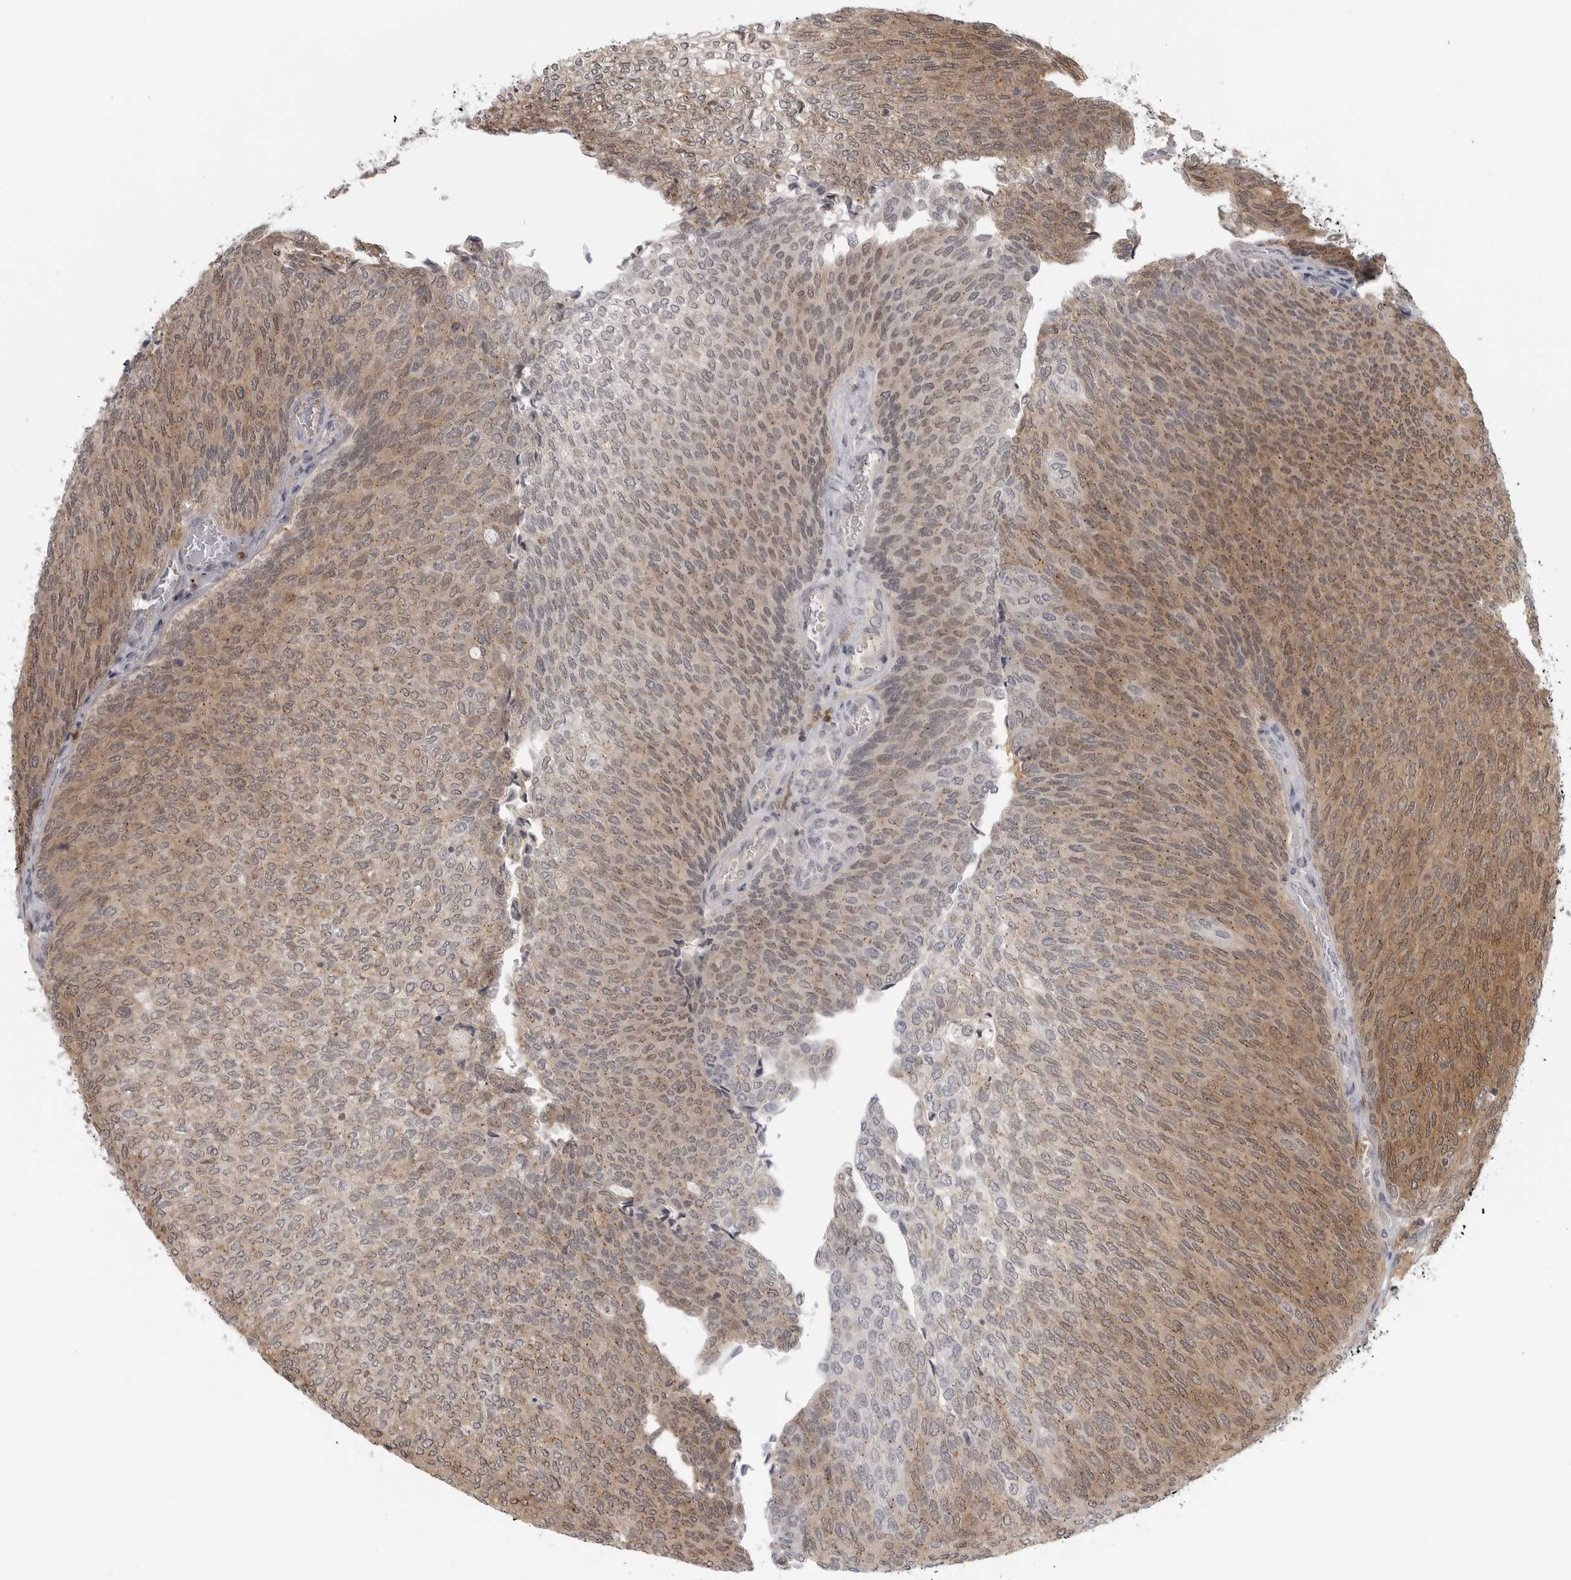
{"staining": {"intensity": "moderate", "quantity": ">75%", "location": "cytoplasmic/membranous,nuclear"}, "tissue": "urothelial cancer", "cell_type": "Tumor cells", "image_type": "cancer", "snomed": [{"axis": "morphology", "description": "Urothelial carcinoma, Low grade"}, {"axis": "topography", "description": "Urinary bladder"}], "caption": "IHC of human low-grade urothelial carcinoma displays medium levels of moderate cytoplasmic/membranous and nuclear expression in approximately >75% of tumor cells.", "gene": "CTIF", "patient": {"sex": "female", "age": 79}}